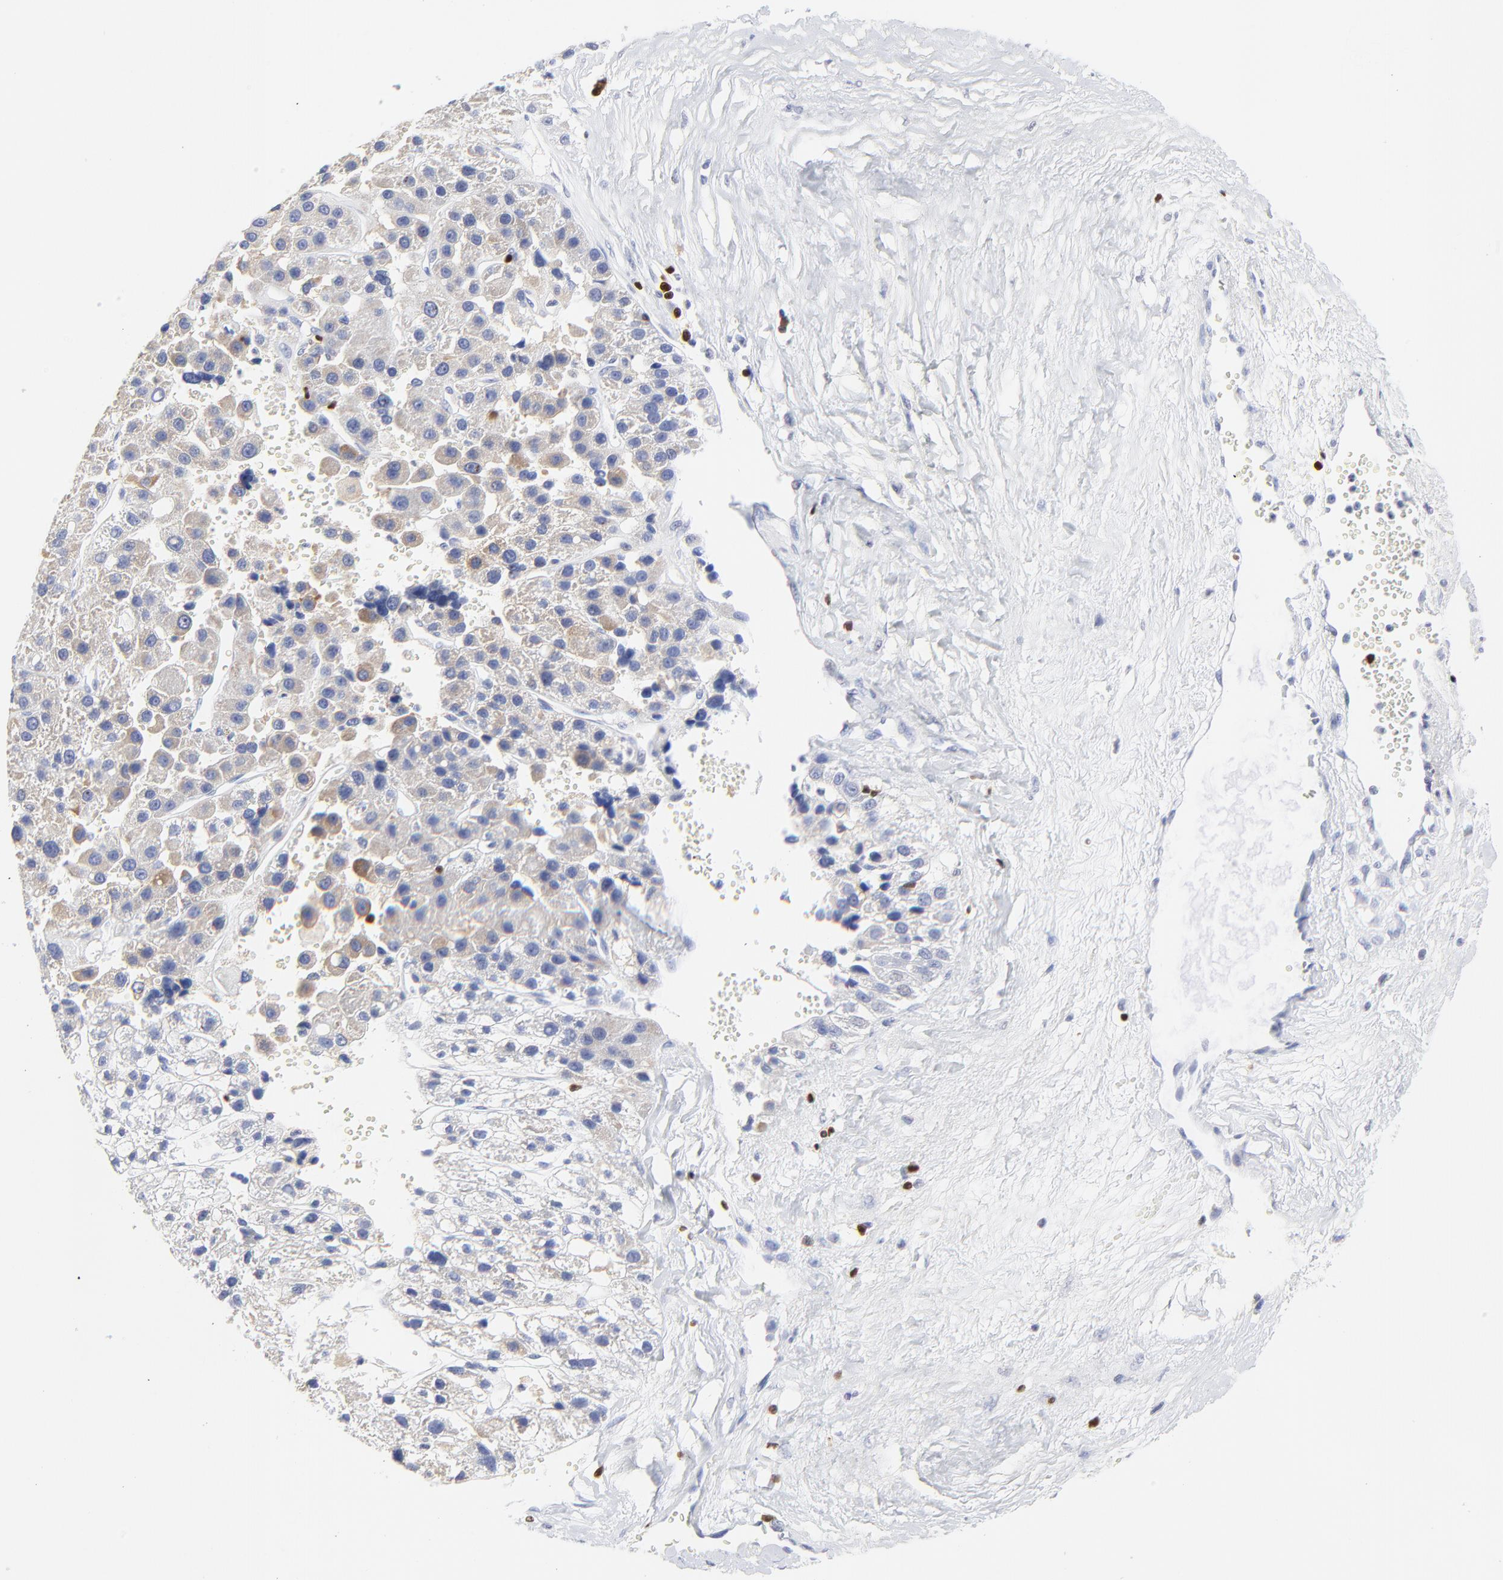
{"staining": {"intensity": "weak", "quantity": "<25%", "location": "cytoplasmic/membranous"}, "tissue": "liver cancer", "cell_type": "Tumor cells", "image_type": "cancer", "snomed": [{"axis": "morphology", "description": "Carcinoma, Hepatocellular, NOS"}, {"axis": "topography", "description": "Liver"}], "caption": "Immunohistochemical staining of liver cancer shows no significant expression in tumor cells.", "gene": "ZAP70", "patient": {"sex": "female", "age": 85}}